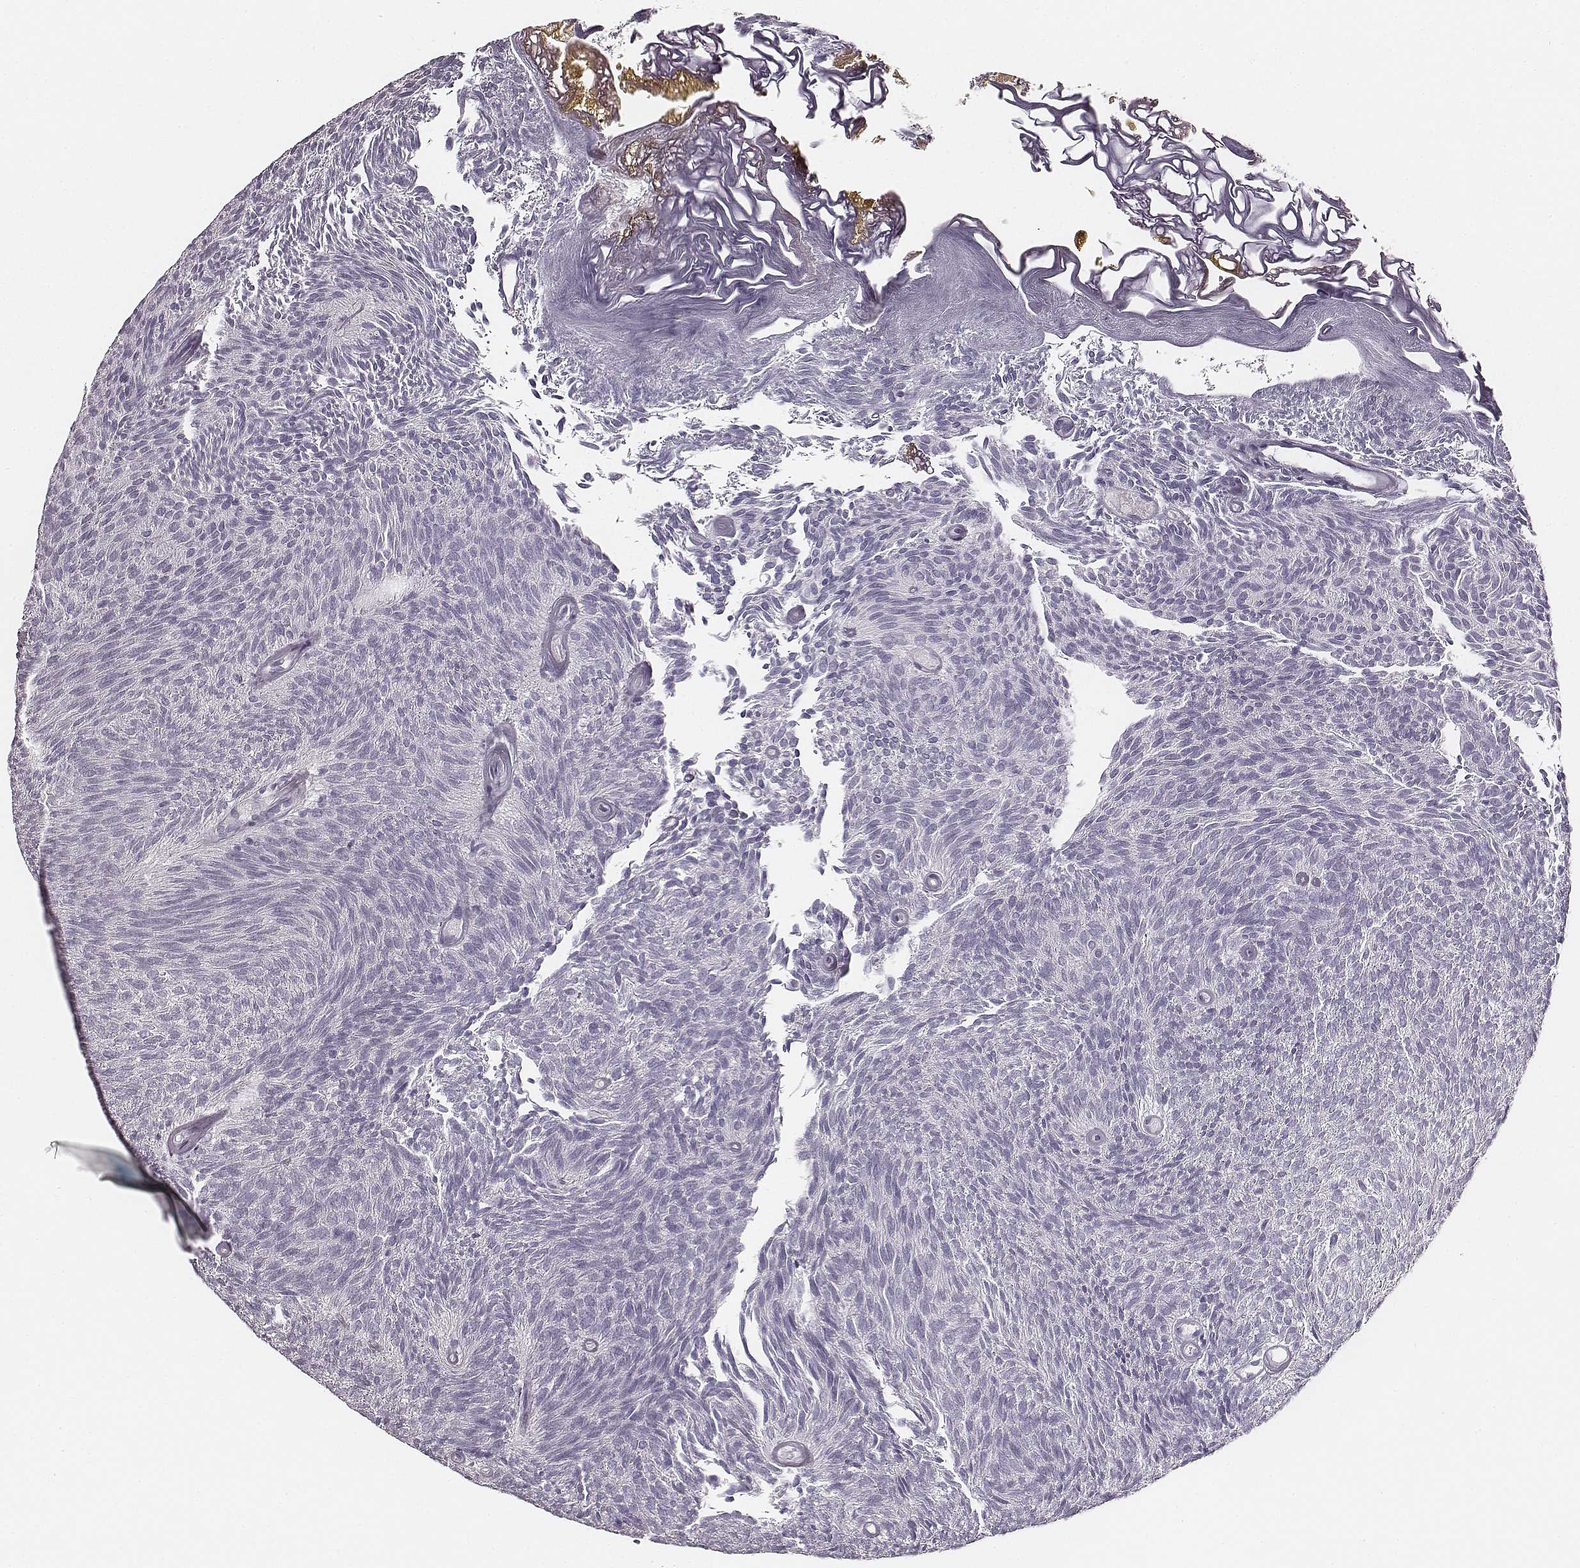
{"staining": {"intensity": "negative", "quantity": "none", "location": "none"}, "tissue": "urothelial cancer", "cell_type": "Tumor cells", "image_type": "cancer", "snomed": [{"axis": "morphology", "description": "Urothelial carcinoma, Low grade"}, {"axis": "topography", "description": "Urinary bladder"}], "caption": "The IHC image has no significant staining in tumor cells of low-grade urothelial carcinoma tissue.", "gene": "UBL4B", "patient": {"sex": "male", "age": 77}}